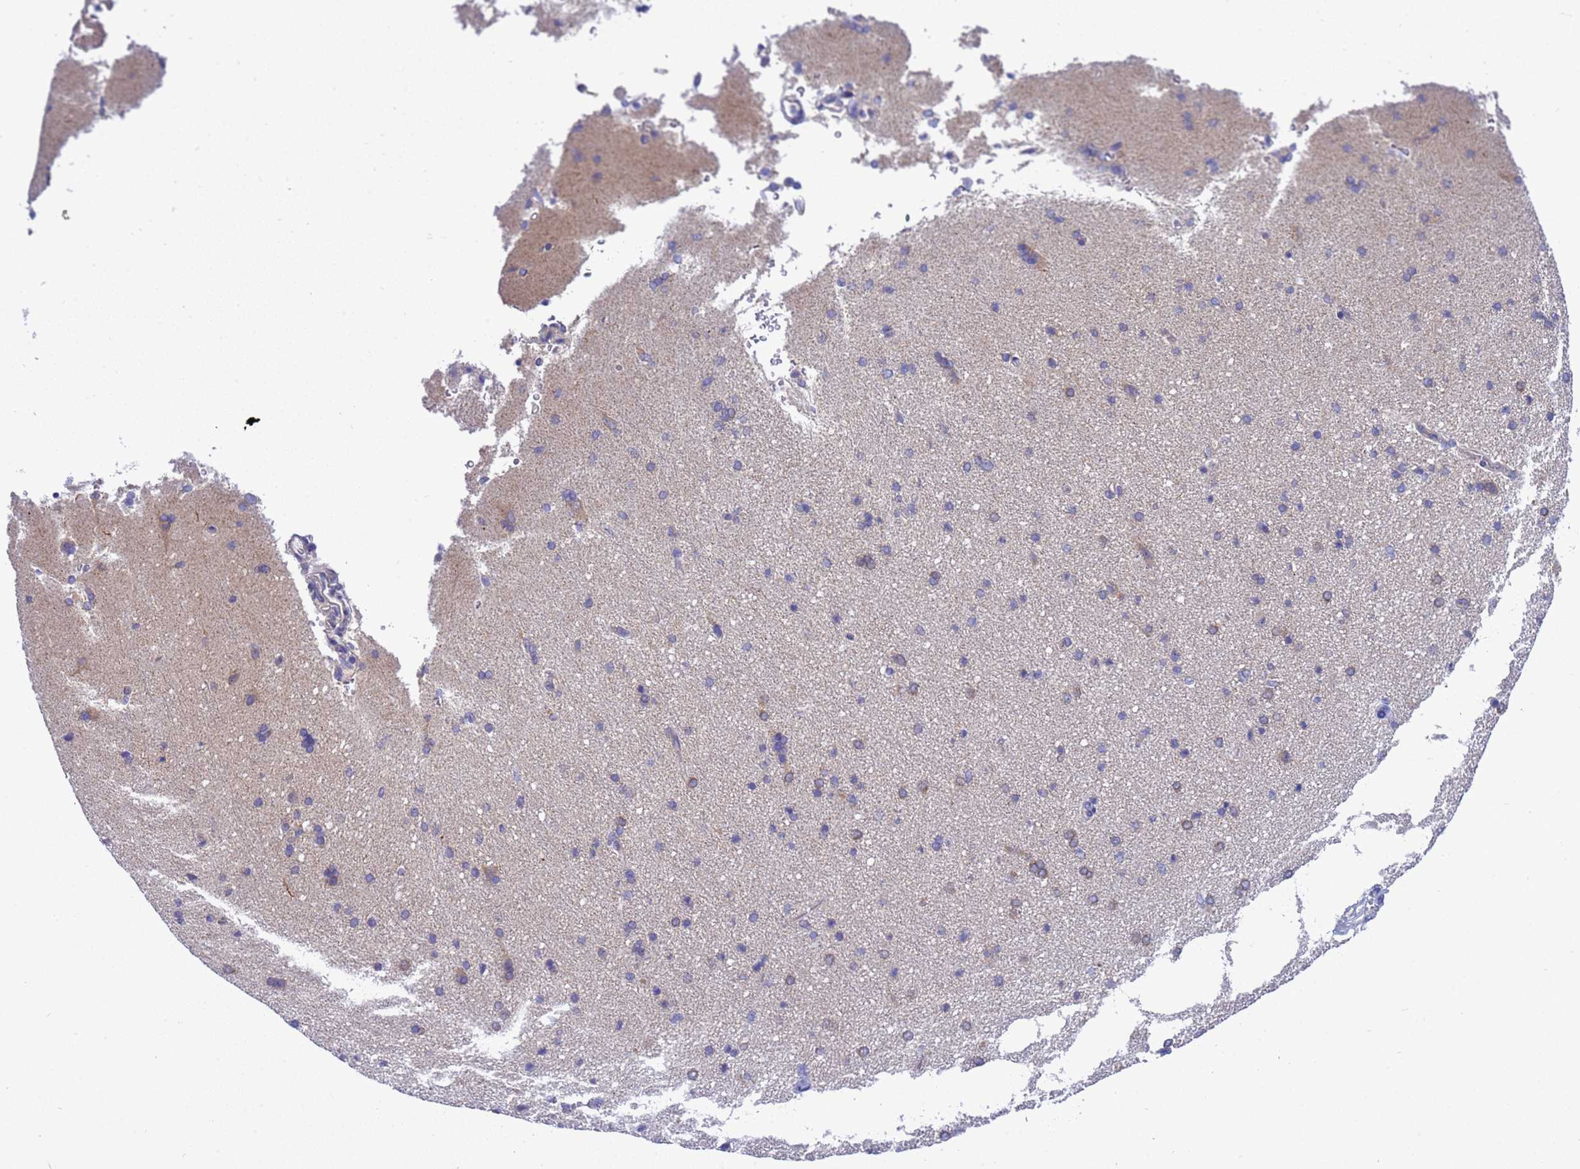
{"staining": {"intensity": "negative", "quantity": "none", "location": "none"}, "tissue": "cerebral cortex", "cell_type": "Endothelial cells", "image_type": "normal", "snomed": [{"axis": "morphology", "description": "Normal tissue, NOS"}, {"axis": "topography", "description": "Cerebral cortex"}], "caption": "This photomicrograph is of unremarkable cerebral cortex stained with immunohistochemistry (IHC) to label a protein in brown with the nuclei are counter-stained blue. There is no positivity in endothelial cells.", "gene": "RC3H2", "patient": {"sex": "male", "age": 62}}